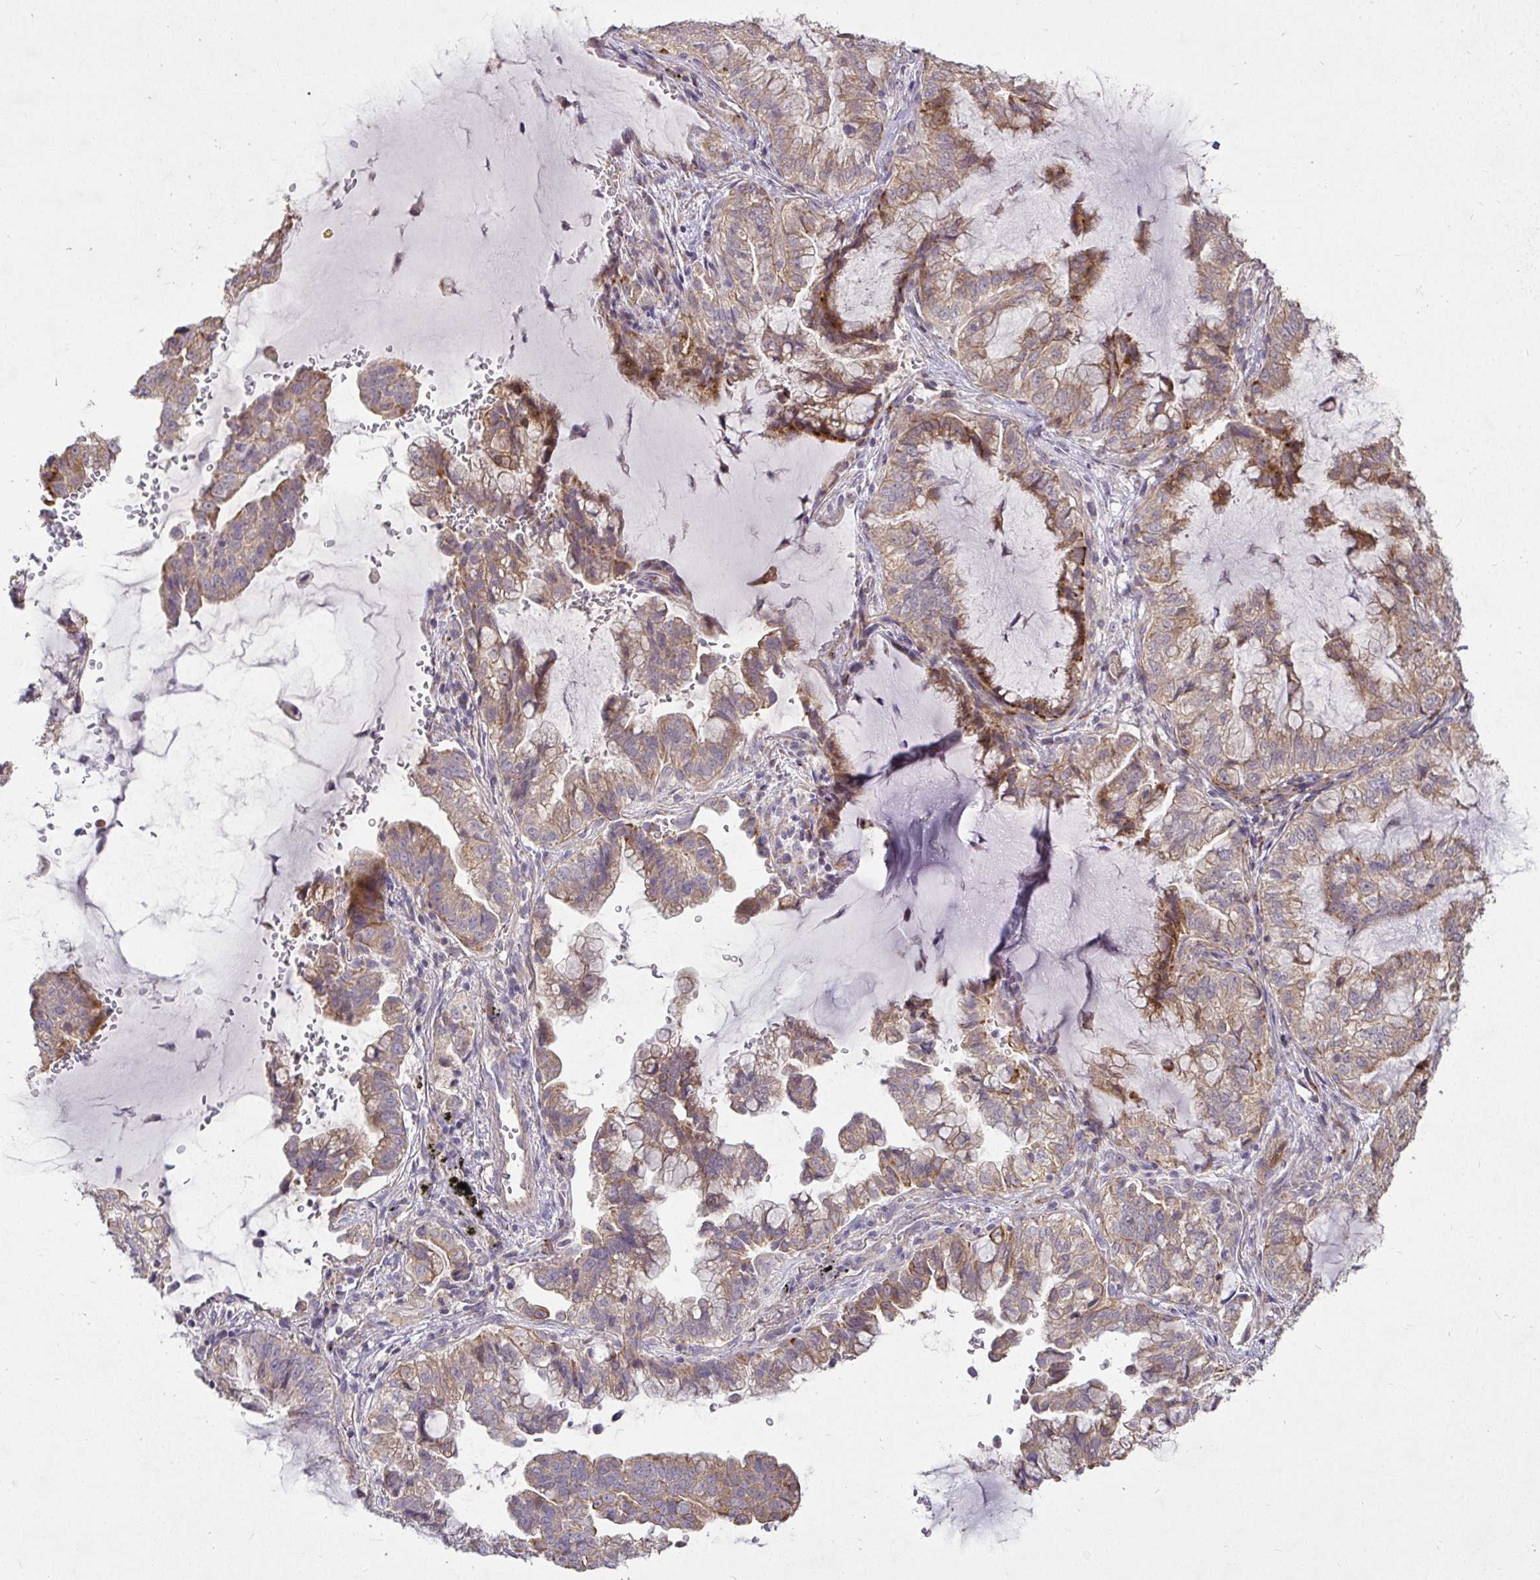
{"staining": {"intensity": "moderate", "quantity": "25%-75%", "location": "cytoplasmic/membranous"}, "tissue": "lung cancer", "cell_type": "Tumor cells", "image_type": "cancer", "snomed": [{"axis": "morphology", "description": "Adenocarcinoma, NOS"}, {"axis": "topography", "description": "Lymph node"}, {"axis": "topography", "description": "Lung"}], "caption": "Protein staining reveals moderate cytoplasmic/membranous expression in approximately 25%-75% of tumor cells in lung adenocarcinoma.", "gene": "STRIP1", "patient": {"sex": "male", "age": 66}}